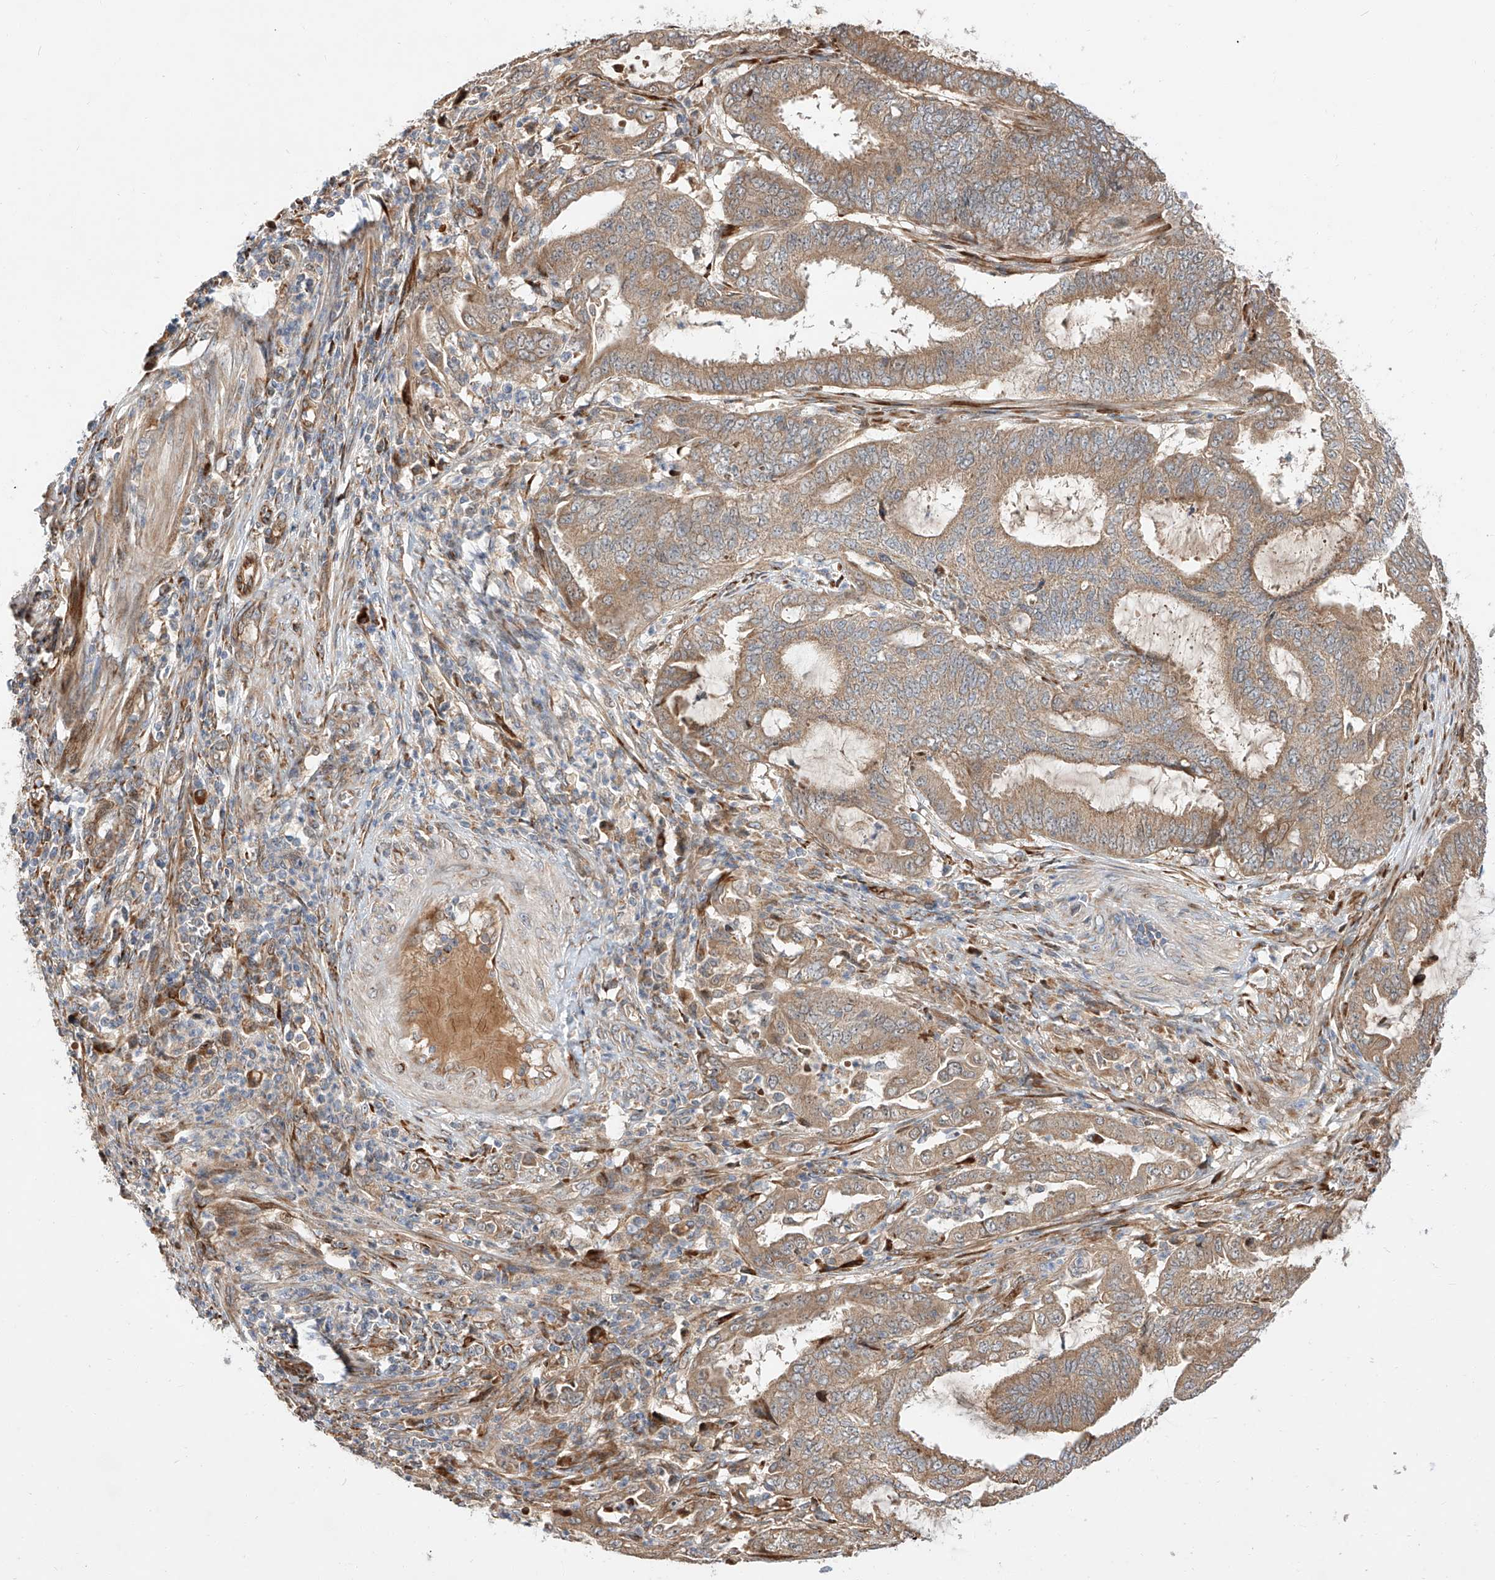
{"staining": {"intensity": "weak", "quantity": ">75%", "location": "cytoplasmic/membranous"}, "tissue": "endometrial cancer", "cell_type": "Tumor cells", "image_type": "cancer", "snomed": [{"axis": "morphology", "description": "Adenocarcinoma, NOS"}, {"axis": "topography", "description": "Endometrium"}], "caption": "Immunohistochemical staining of endometrial cancer shows low levels of weak cytoplasmic/membranous expression in approximately >75% of tumor cells. The protein is stained brown, and the nuclei are stained in blue (DAB (3,3'-diaminobenzidine) IHC with brightfield microscopy, high magnification).", "gene": "DIRAS3", "patient": {"sex": "female", "age": 51}}